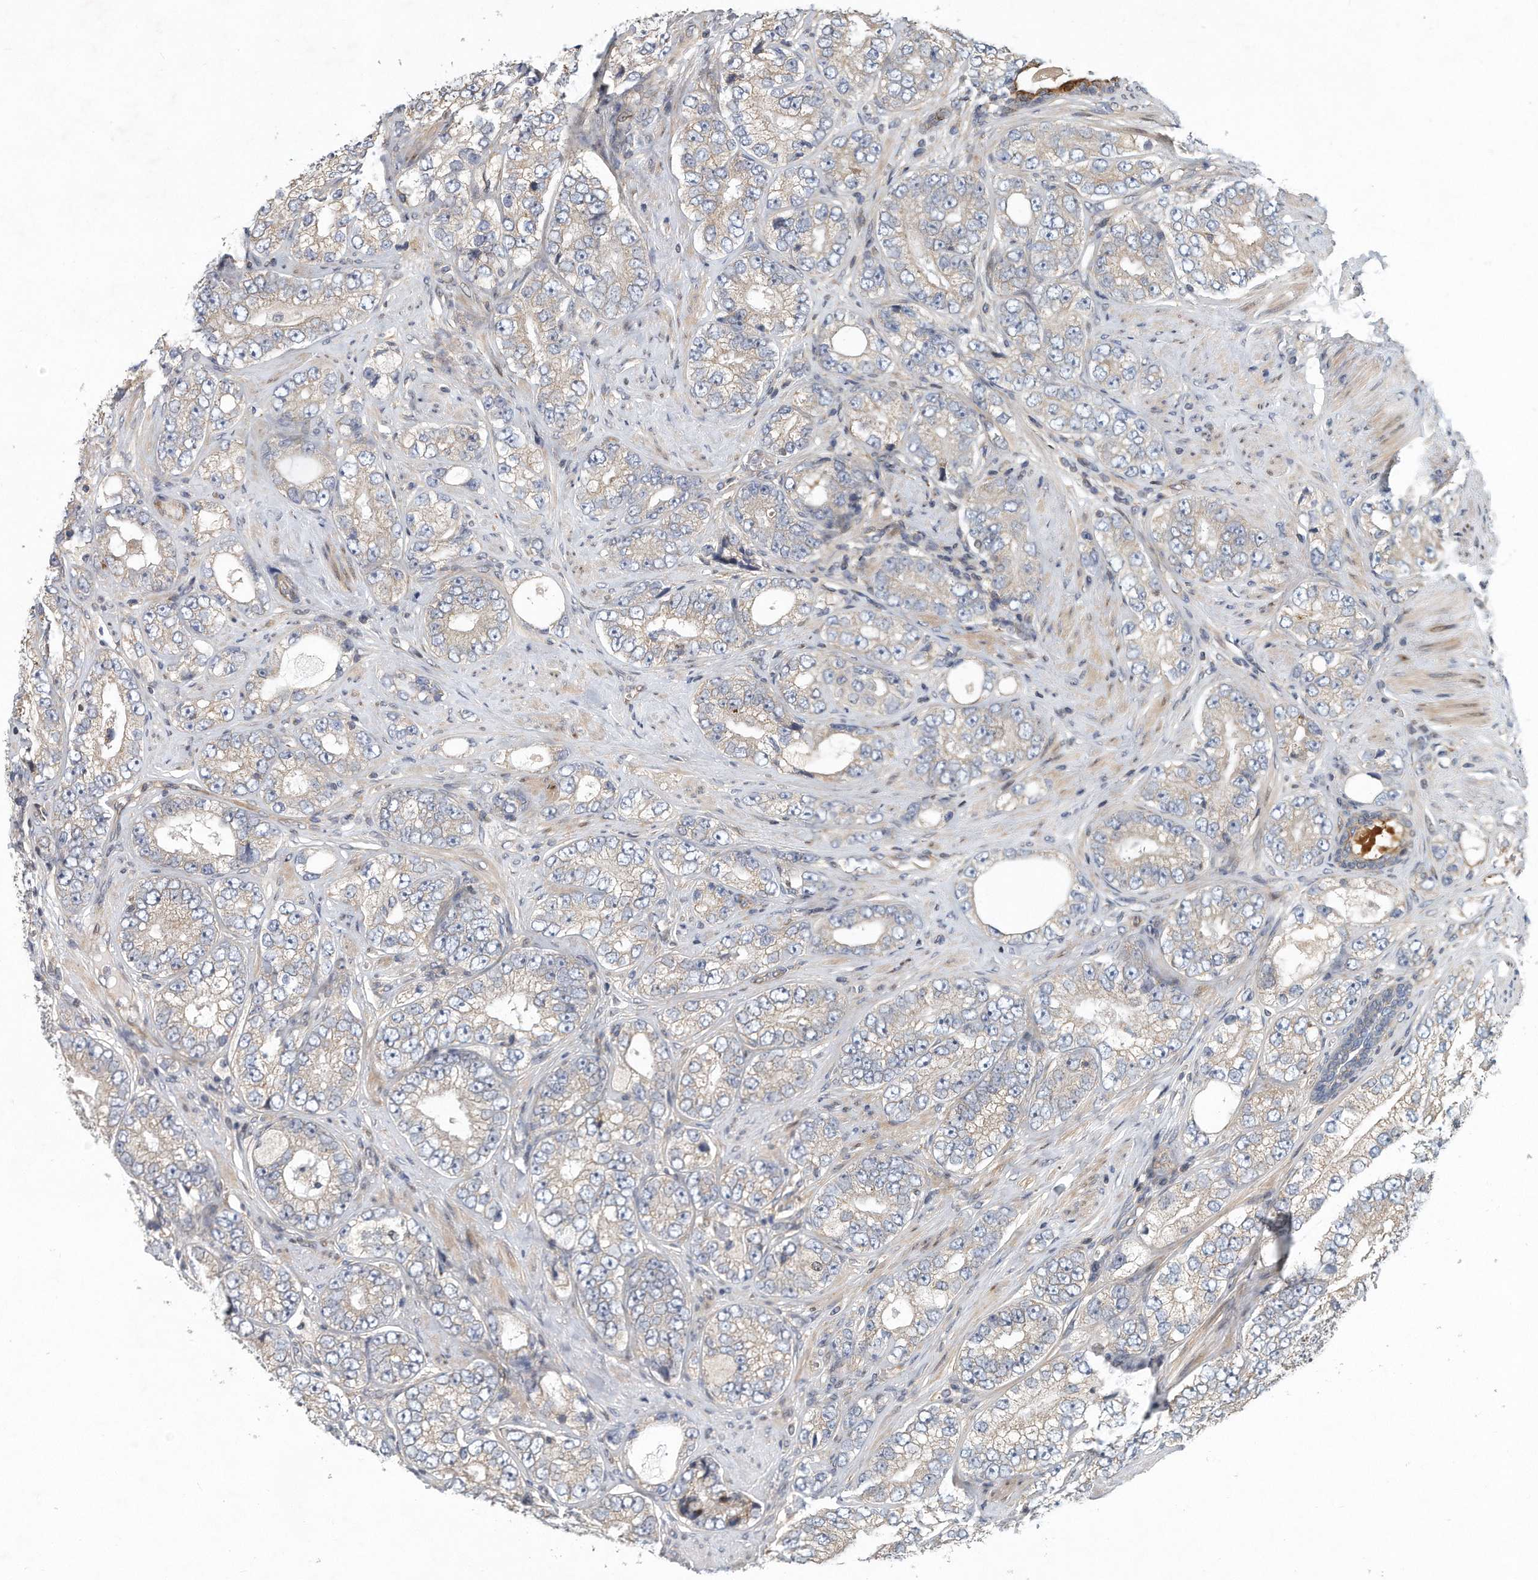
{"staining": {"intensity": "negative", "quantity": "none", "location": "none"}, "tissue": "prostate cancer", "cell_type": "Tumor cells", "image_type": "cancer", "snomed": [{"axis": "morphology", "description": "Adenocarcinoma, High grade"}, {"axis": "topography", "description": "Prostate"}], "caption": "Micrograph shows no significant protein positivity in tumor cells of prostate cancer.", "gene": "PCDH8", "patient": {"sex": "male", "age": 56}}